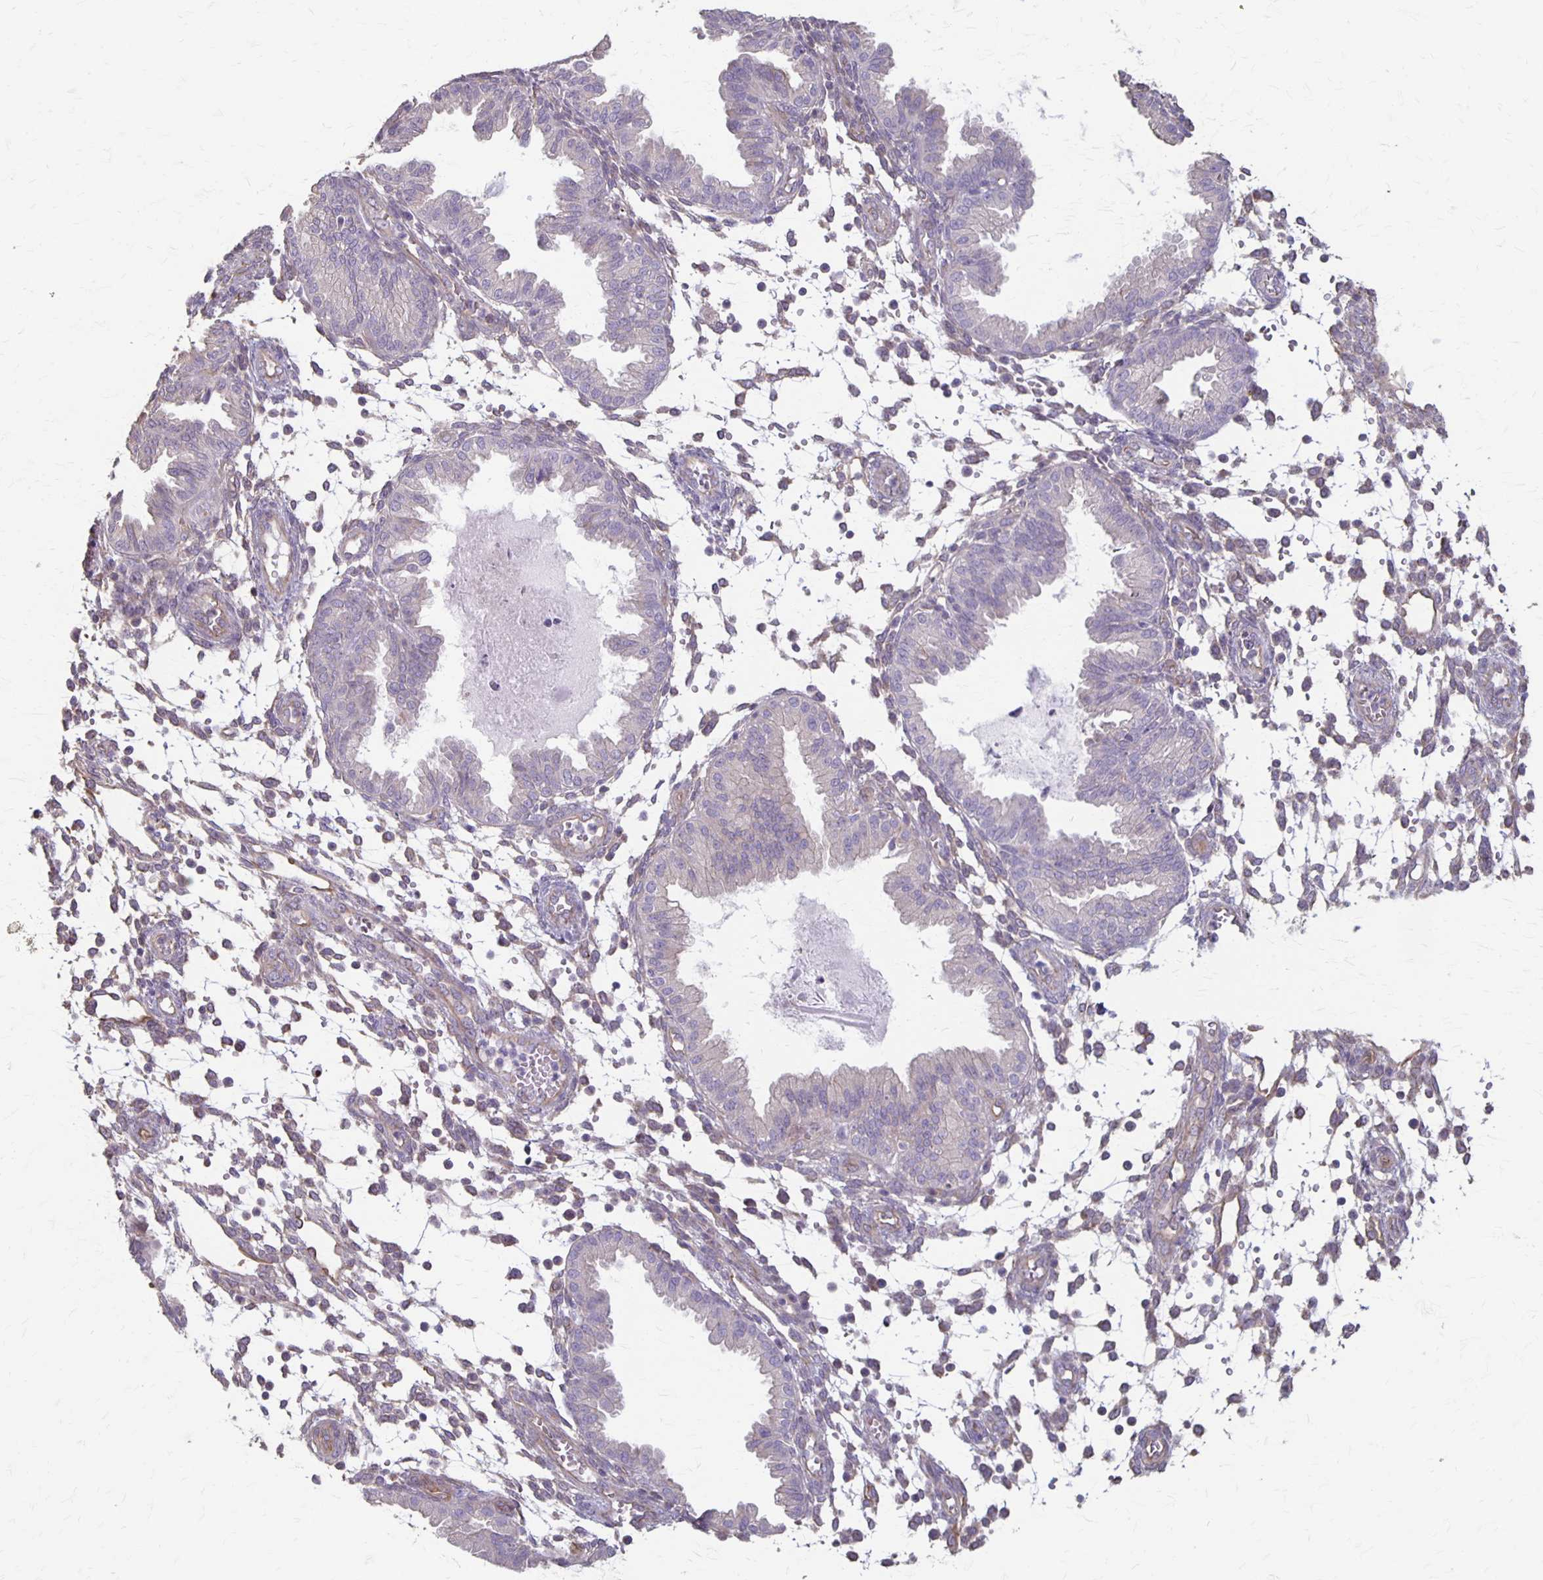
{"staining": {"intensity": "weak", "quantity": "<25%", "location": "cytoplasmic/membranous"}, "tissue": "endometrium", "cell_type": "Cells in endometrial stroma", "image_type": "normal", "snomed": [{"axis": "morphology", "description": "Normal tissue, NOS"}, {"axis": "topography", "description": "Endometrium"}], "caption": "High magnification brightfield microscopy of benign endometrium stained with DAB (3,3'-diaminobenzidine) (brown) and counterstained with hematoxylin (blue): cells in endometrial stroma show no significant staining.", "gene": "PPP1R3E", "patient": {"sex": "female", "age": 33}}